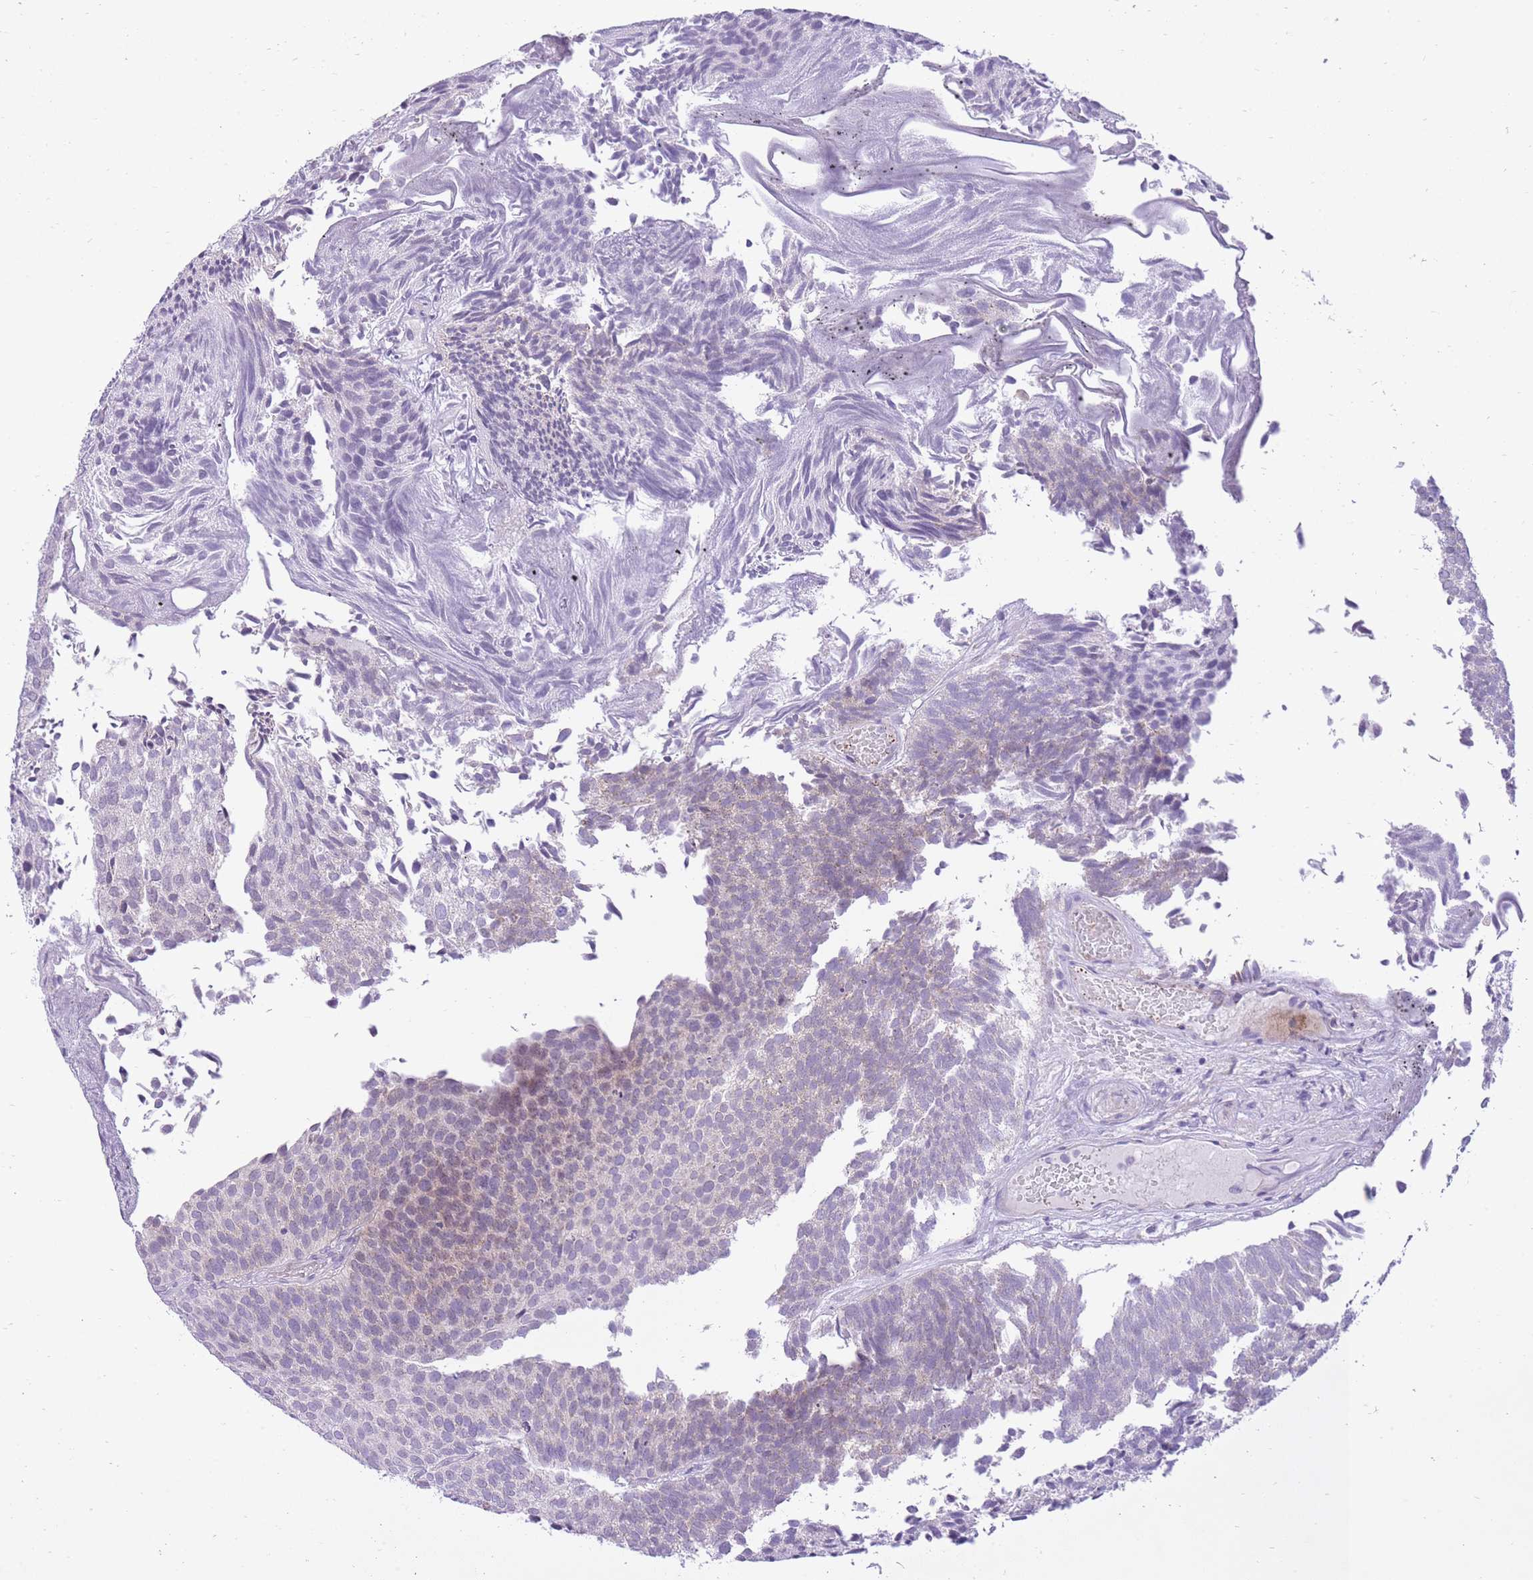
{"staining": {"intensity": "weak", "quantity": "<25%", "location": "cytoplasmic/membranous"}, "tissue": "urothelial cancer", "cell_type": "Tumor cells", "image_type": "cancer", "snomed": [{"axis": "morphology", "description": "Urothelial carcinoma, Low grade"}, {"axis": "topography", "description": "Urinary bladder"}], "caption": "Immunohistochemical staining of human urothelial cancer reveals no significant expression in tumor cells.", "gene": "DENND2D", "patient": {"sex": "male", "age": 84}}